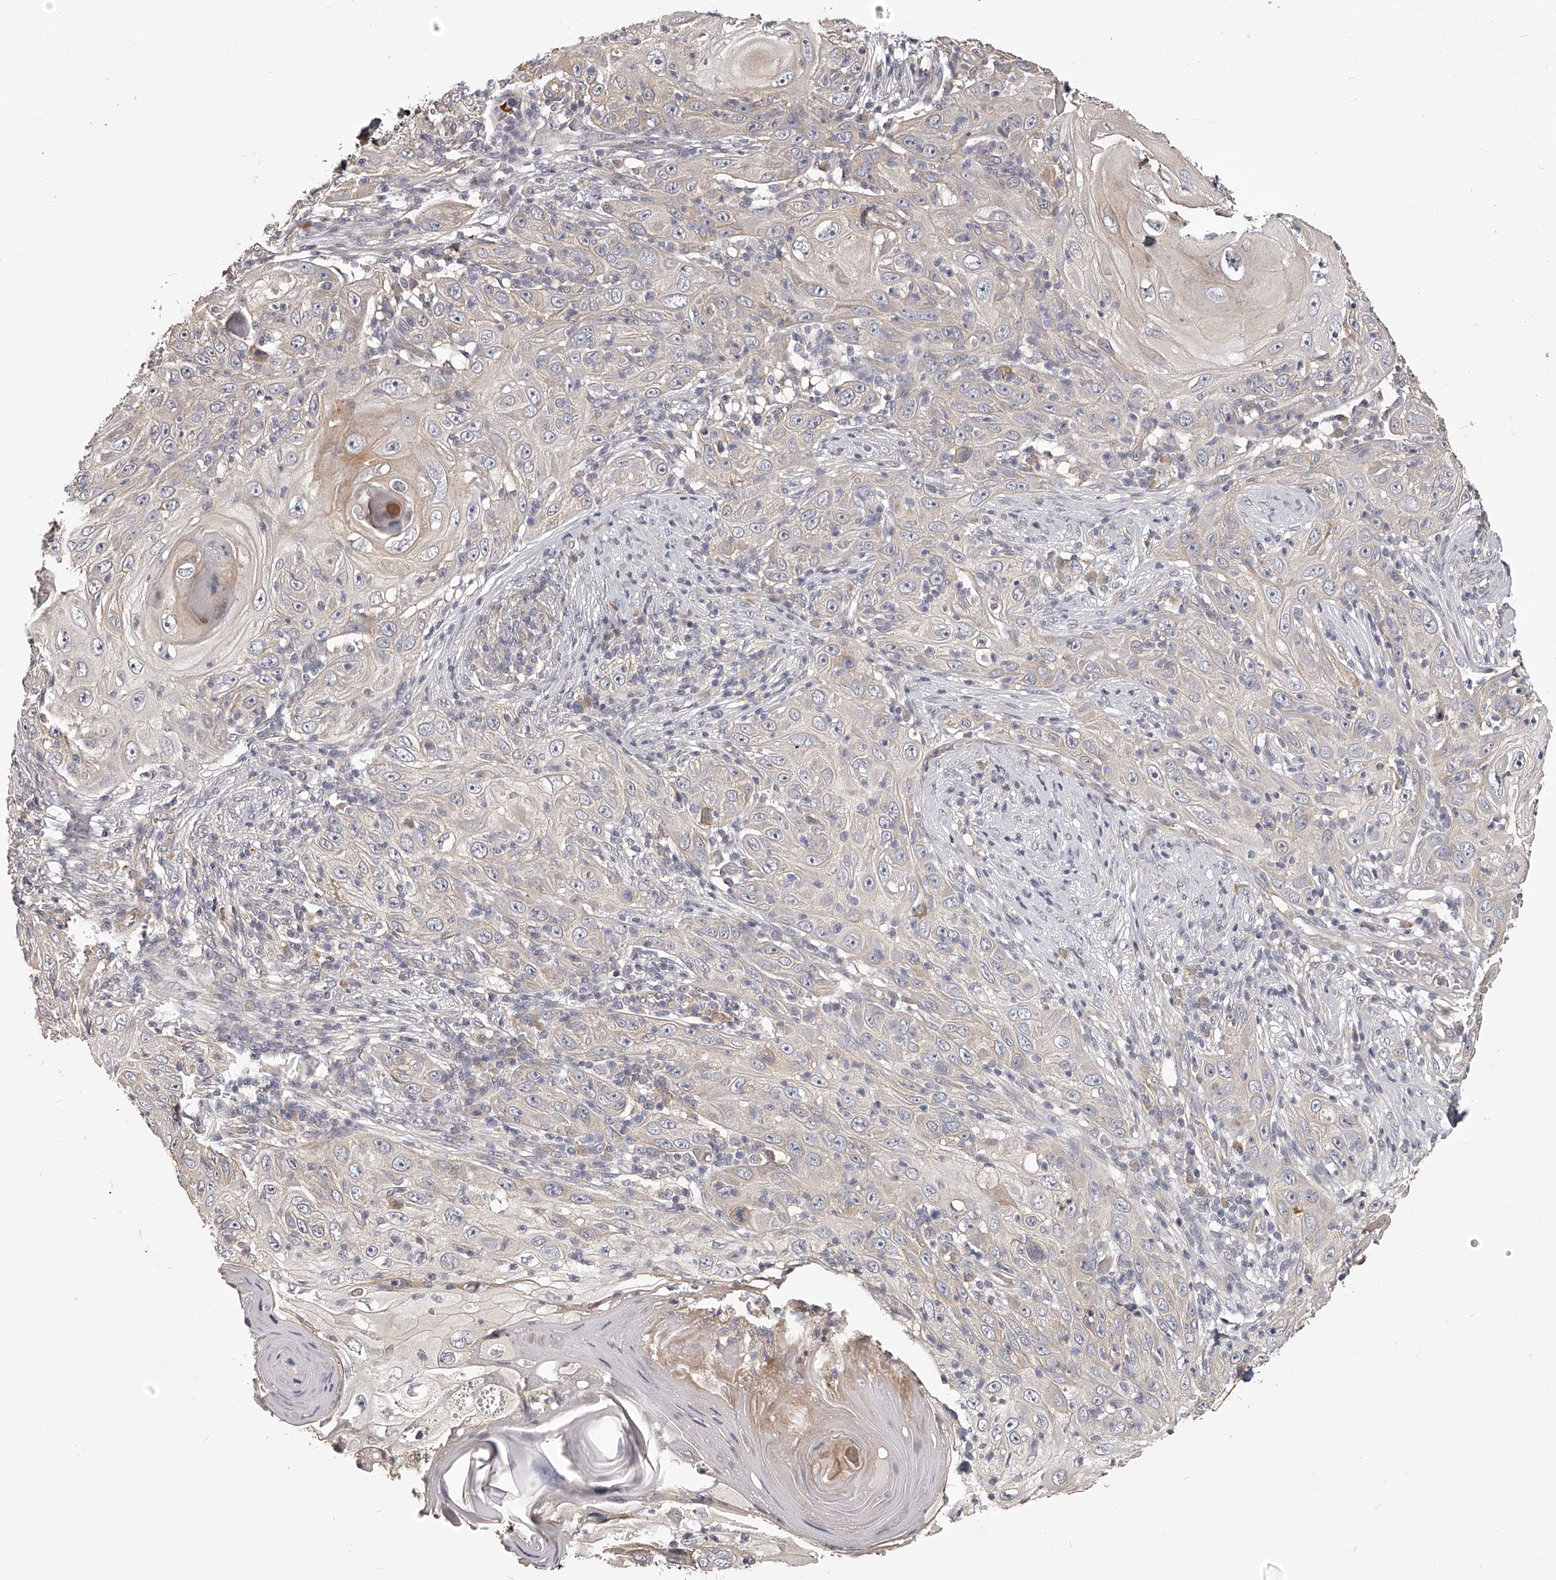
{"staining": {"intensity": "negative", "quantity": "none", "location": "none"}, "tissue": "skin cancer", "cell_type": "Tumor cells", "image_type": "cancer", "snomed": [{"axis": "morphology", "description": "Squamous cell carcinoma, NOS"}, {"axis": "topography", "description": "Skin"}], "caption": "DAB immunohistochemical staining of human skin cancer (squamous cell carcinoma) shows no significant positivity in tumor cells.", "gene": "ZNF582", "patient": {"sex": "female", "age": 88}}